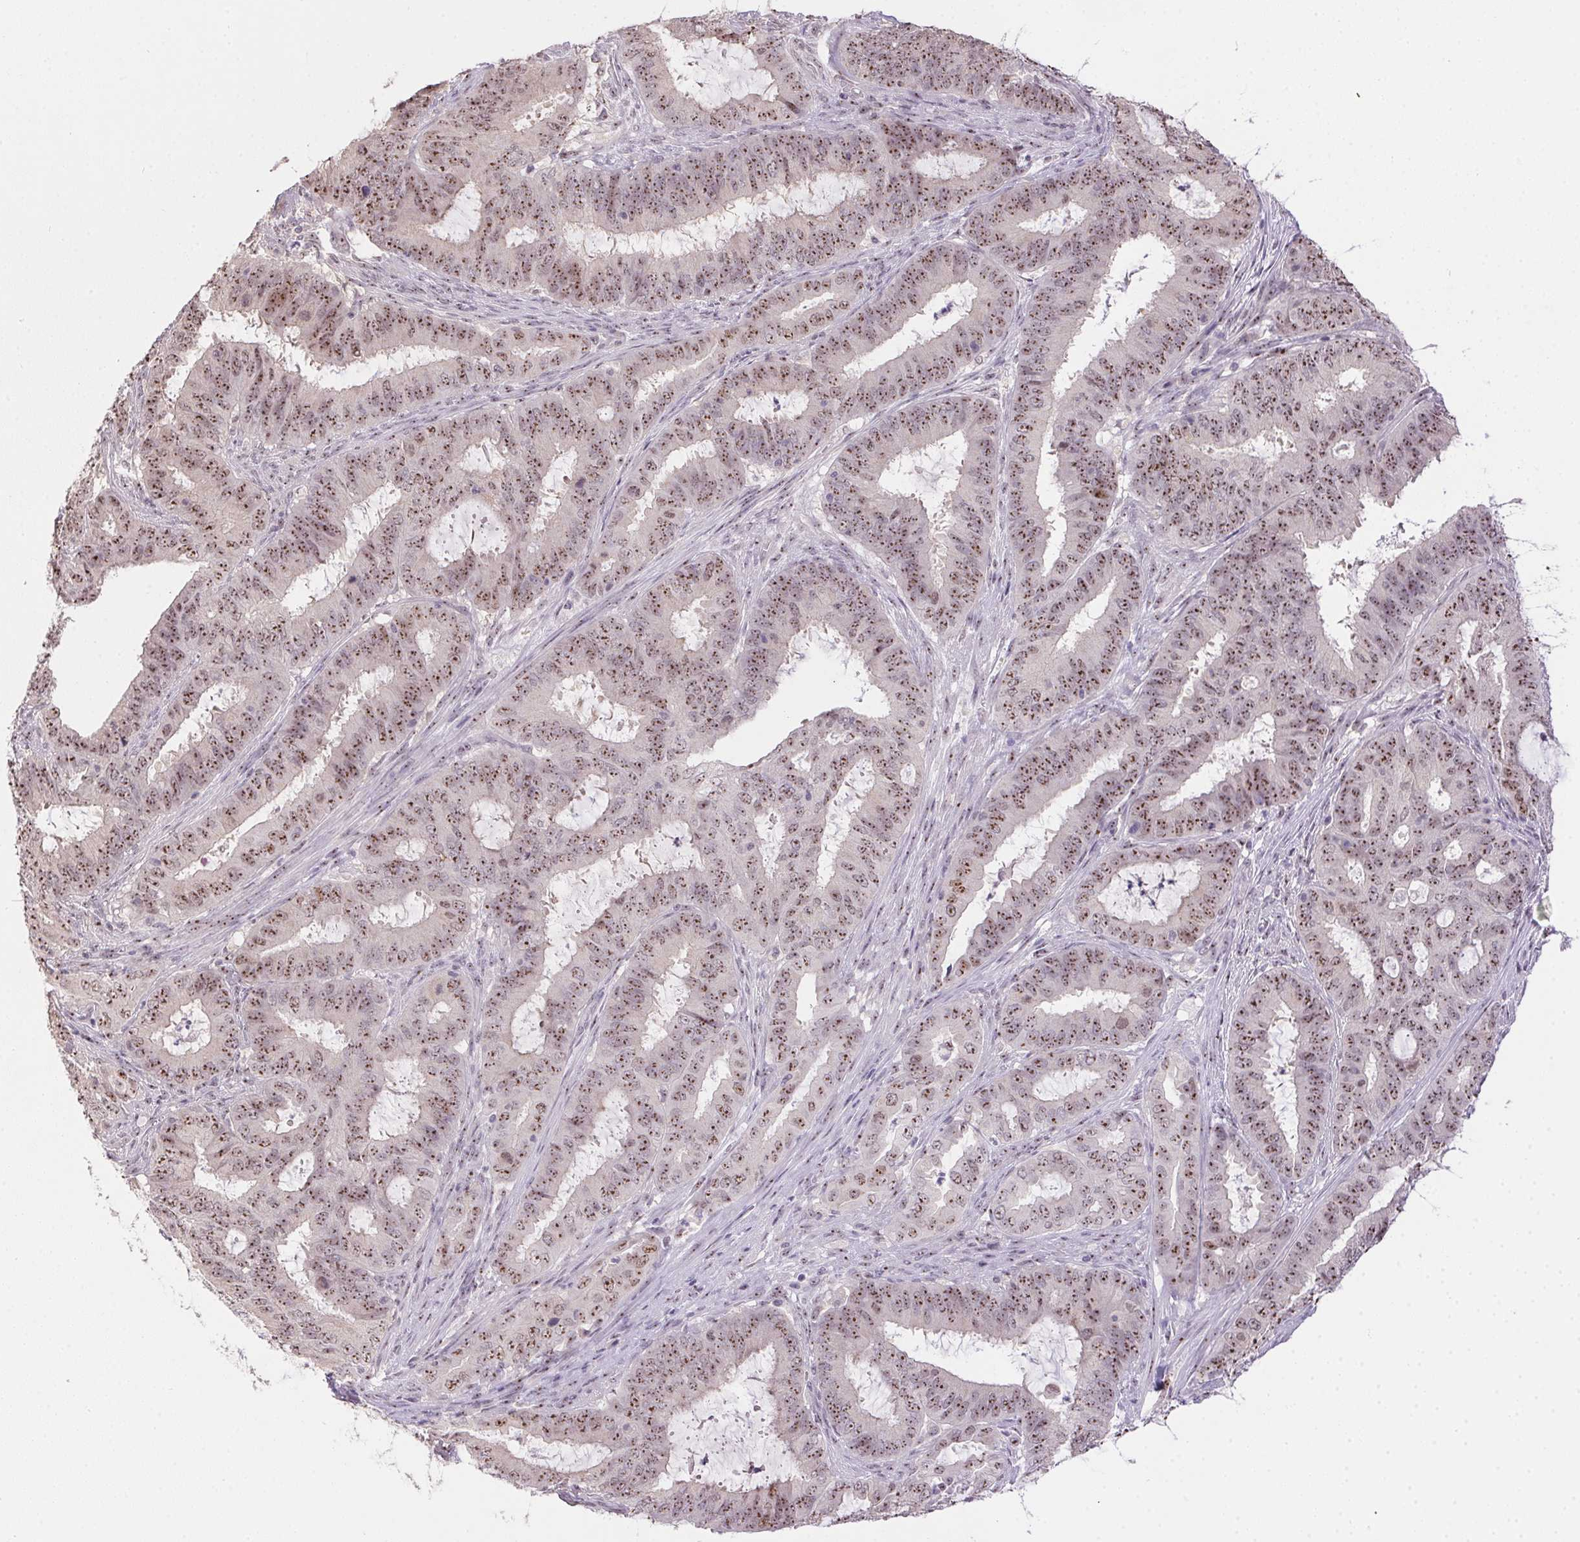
{"staining": {"intensity": "moderate", "quantity": ">75%", "location": "nuclear"}, "tissue": "endometrial cancer", "cell_type": "Tumor cells", "image_type": "cancer", "snomed": [{"axis": "morphology", "description": "Adenocarcinoma, NOS"}, {"axis": "topography", "description": "Endometrium"}], "caption": "Immunohistochemical staining of endometrial cancer exhibits medium levels of moderate nuclear protein positivity in approximately >75% of tumor cells. Ihc stains the protein of interest in brown and the nuclei are stained blue.", "gene": "BATF2", "patient": {"sex": "female", "age": 51}}